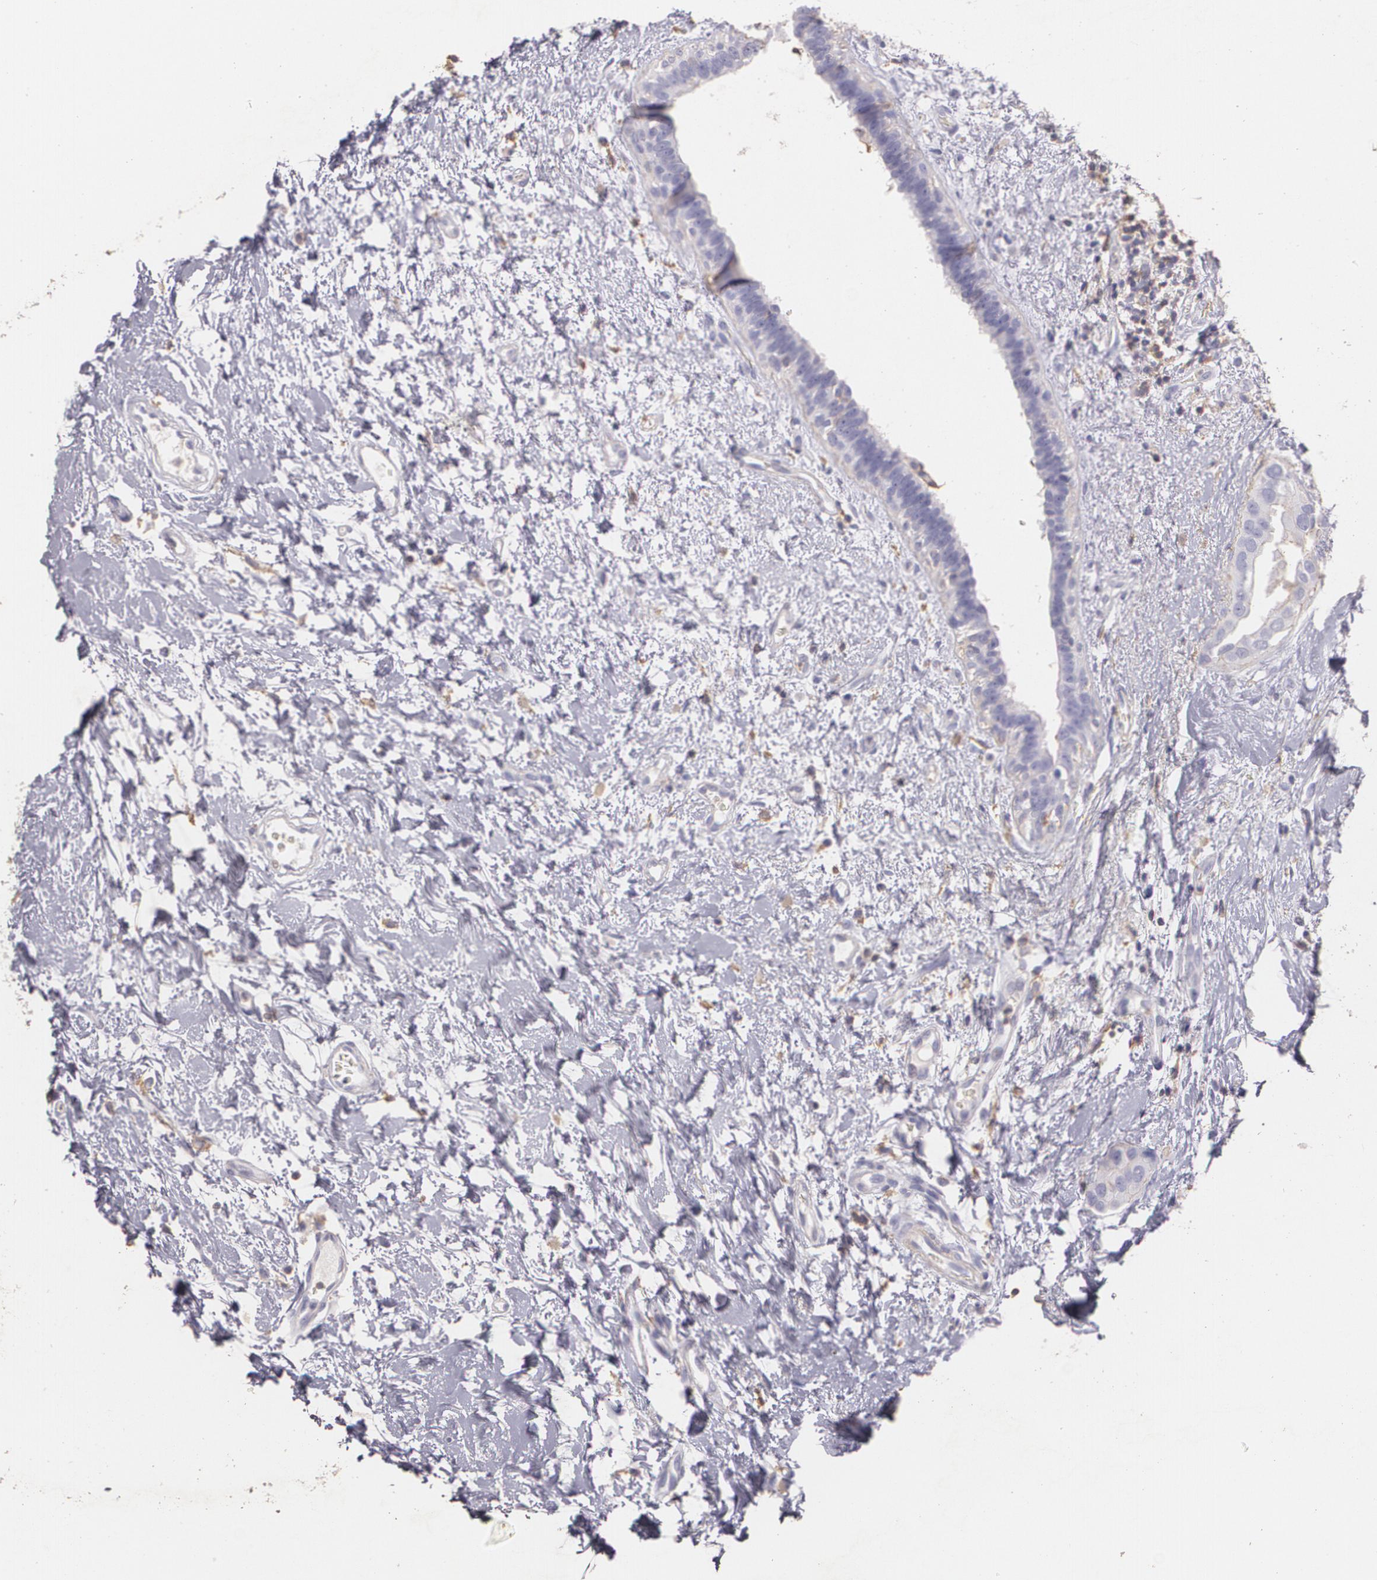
{"staining": {"intensity": "negative", "quantity": "none", "location": "none"}, "tissue": "breast cancer", "cell_type": "Tumor cells", "image_type": "cancer", "snomed": [{"axis": "morphology", "description": "Duct carcinoma"}, {"axis": "topography", "description": "Breast"}], "caption": "The immunohistochemistry micrograph has no significant expression in tumor cells of infiltrating ductal carcinoma (breast) tissue.", "gene": "TGFBR1", "patient": {"sex": "female", "age": 40}}